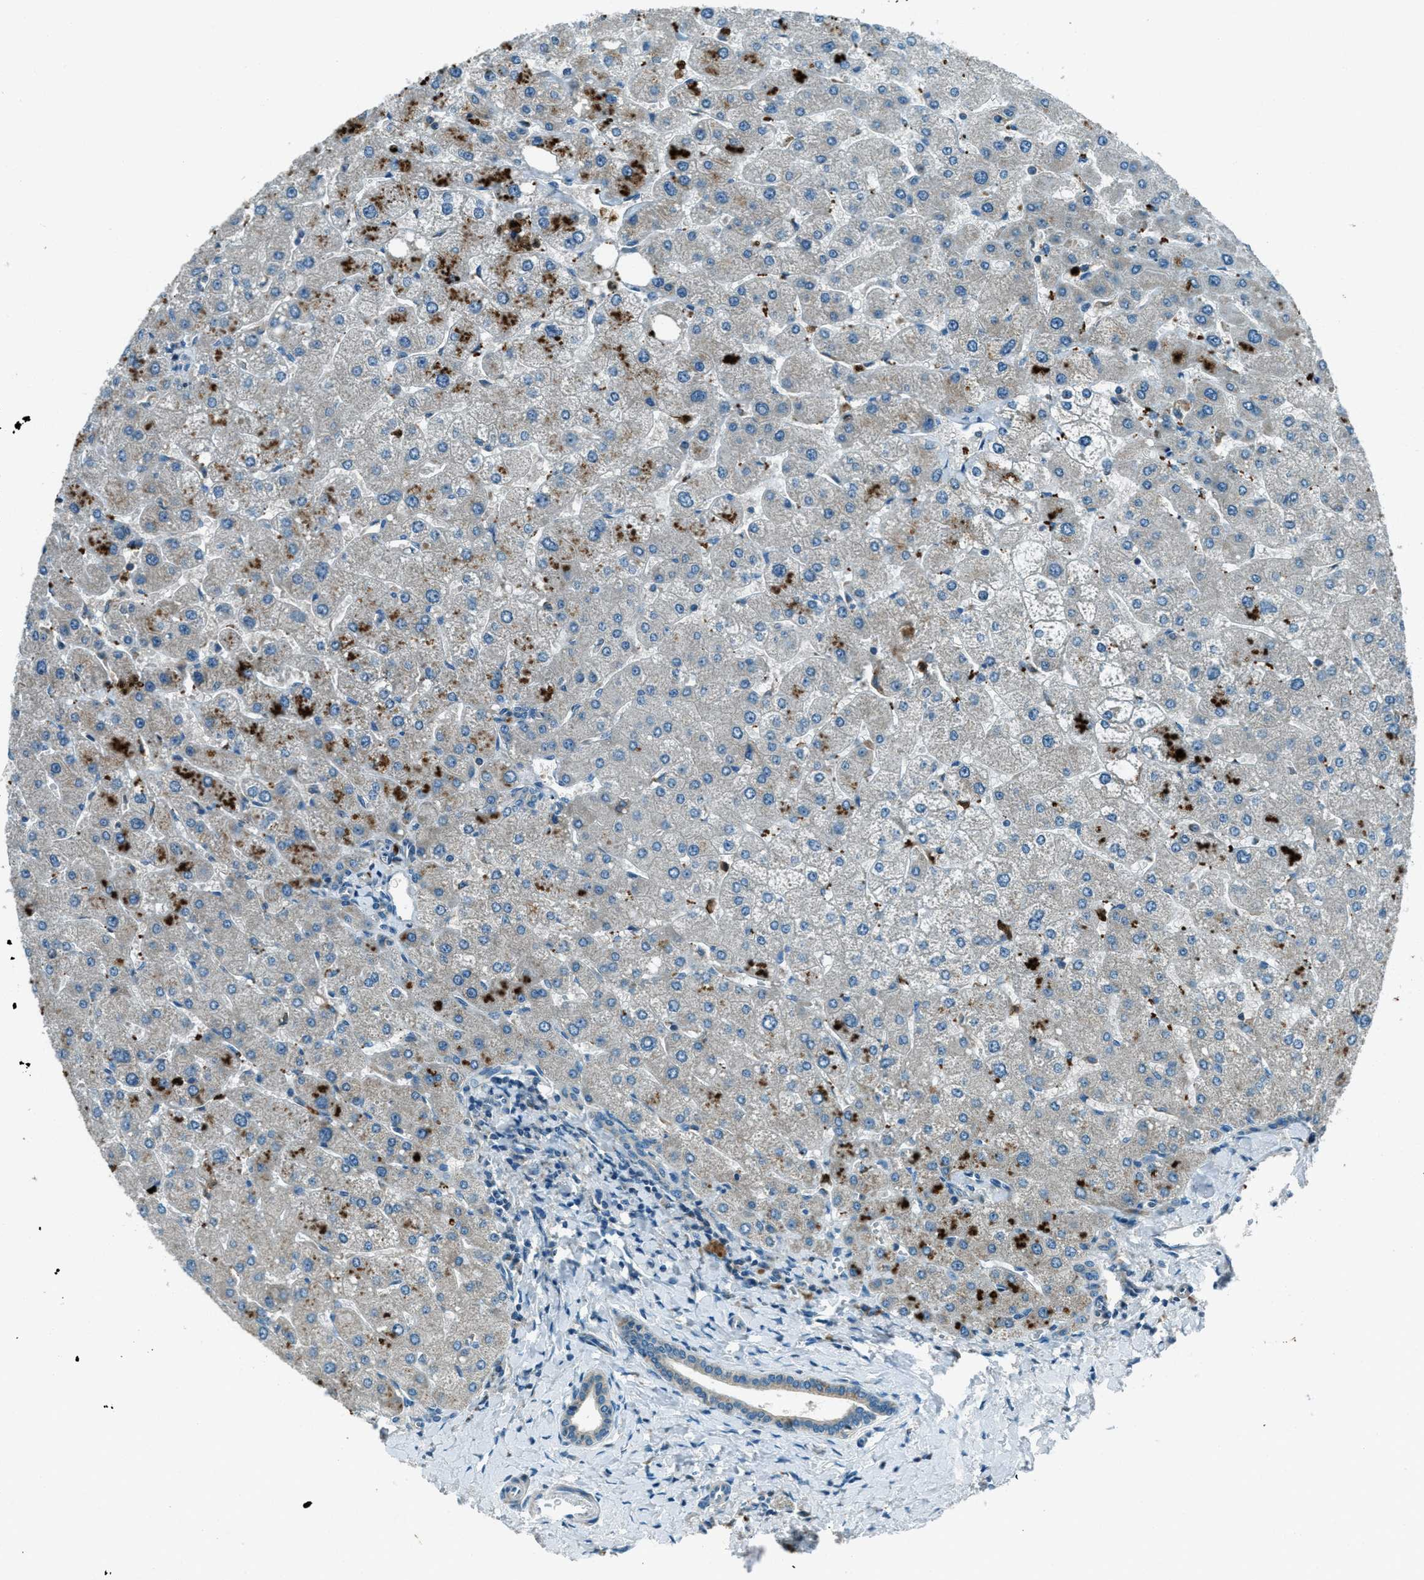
{"staining": {"intensity": "weak", "quantity": "<25%", "location": "cytoplasmic/membranous"}, "tissue": "liver", "cell_type": "Cholangiocytes", "image_type": "normal", "snomed": [{"axis": "morphology", "description": "Normal tissue, NOS"}, {"axis": "topography", "description": "Liver"}], "caption": "Immunohistochemistry (IHC) photomicrograph of normal liver: liver stained with DAB displays no significant protein staining in cholangiocytes. The staining was performed using DAB (3,3'-diaminobenzidine) to visualize the protein expression in brown, while the nuclei were stained in blue with hematoxylin (Magnification: 20x).", "gene": "FAR1", "patient": {"sex": "male", "age": 55}}